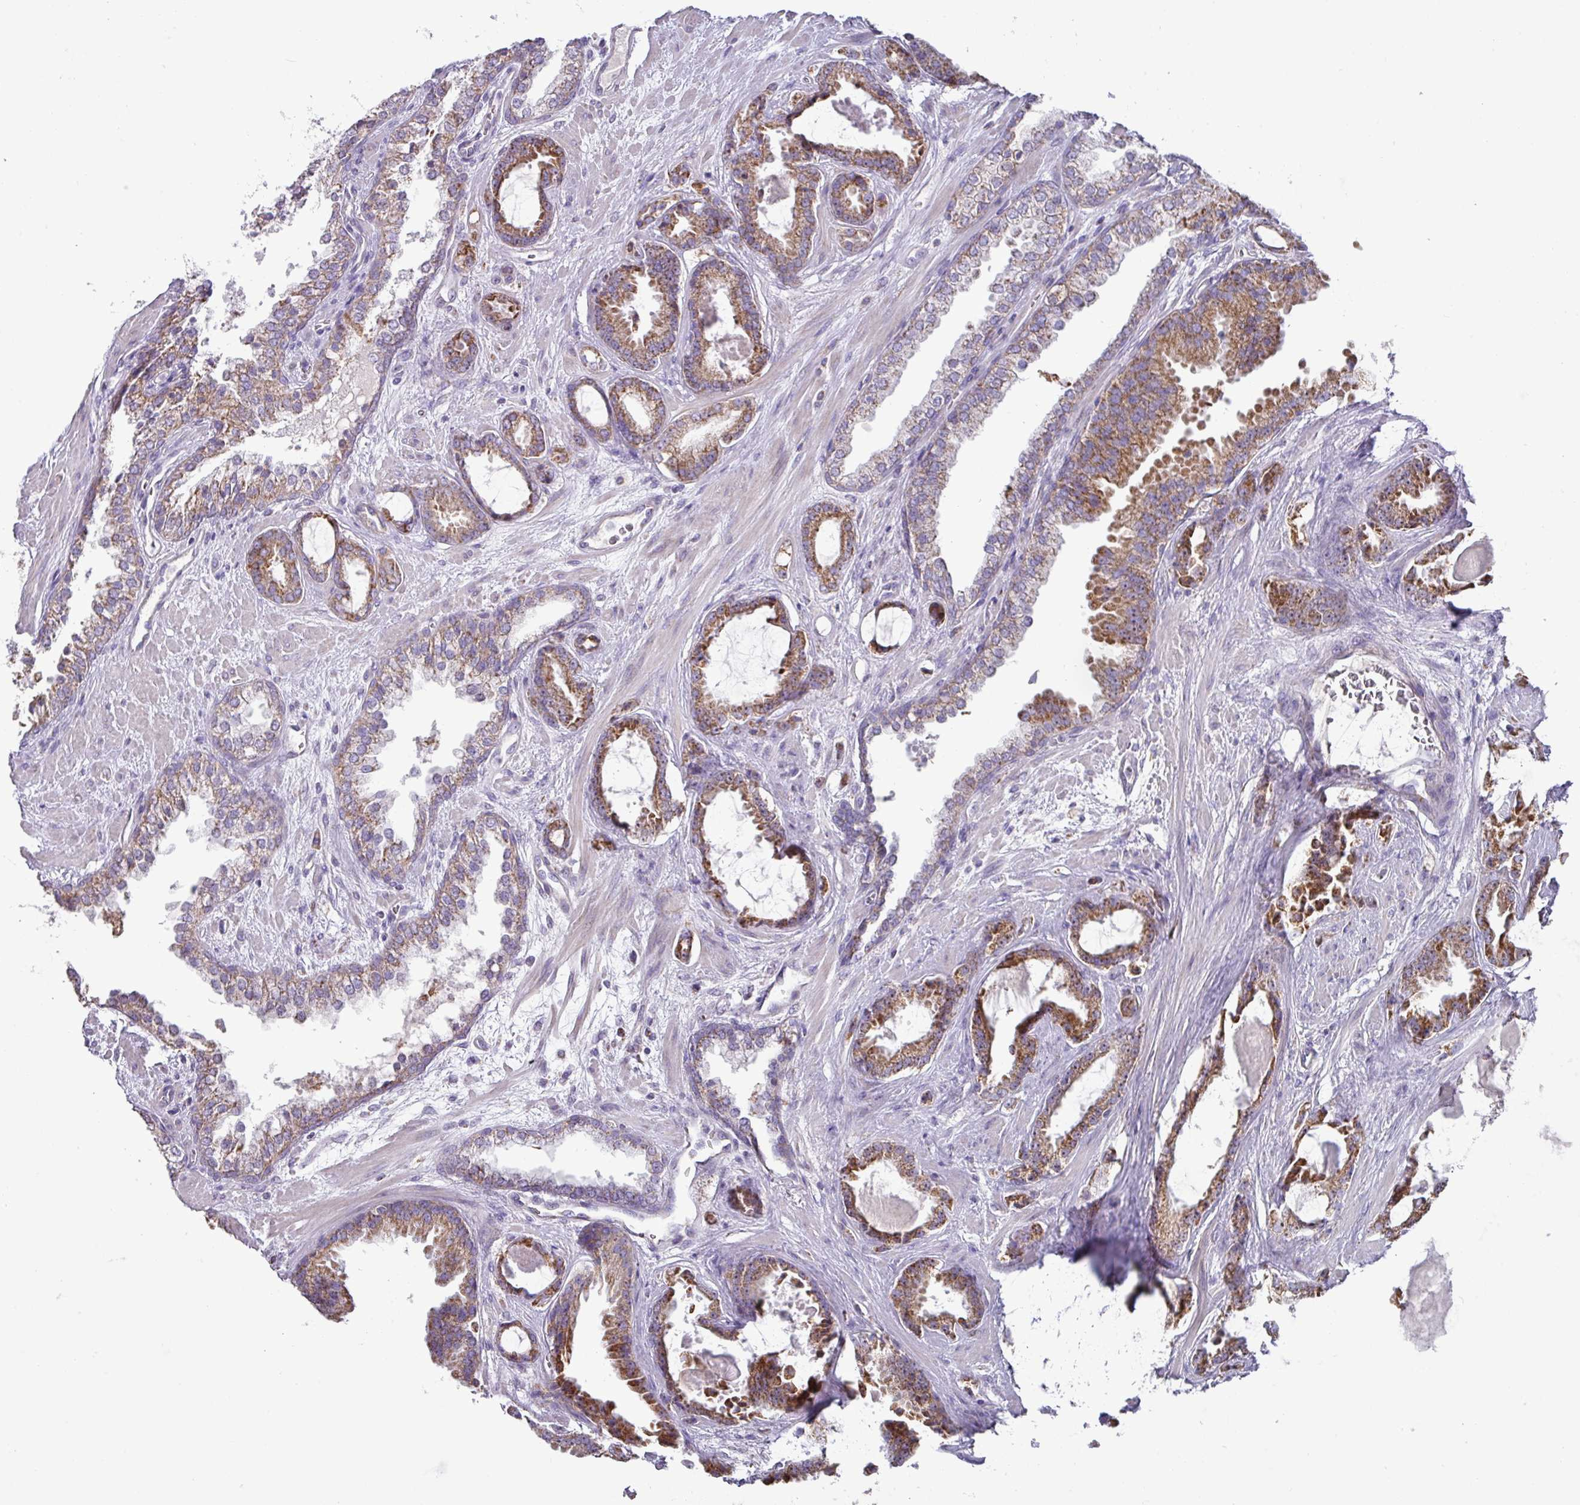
{"staining": {"intensity": "moderate", "quantity": ">75%", "location": "cytoplasmic/membranous"}, "tissue": "prostate cancer", "cell_type": "Tumor cells", "image_type": "cancer", "snomed": [{"axis": "morphology", "description": "Adenocarcinoma, Low grade"}, {"axis": "topography", "description": "Prostate"}], "caption": "A medium amount of moderate cytoplasmic/membranous expression is appreciated in about >75% of tumor cells in prostate adenocarcinoma (low-grade) tissue. (IHC, brightfield microscopy, high magnification).", "gene": "MT-ND4", "patient": {"sex": "male", "age": 62}}